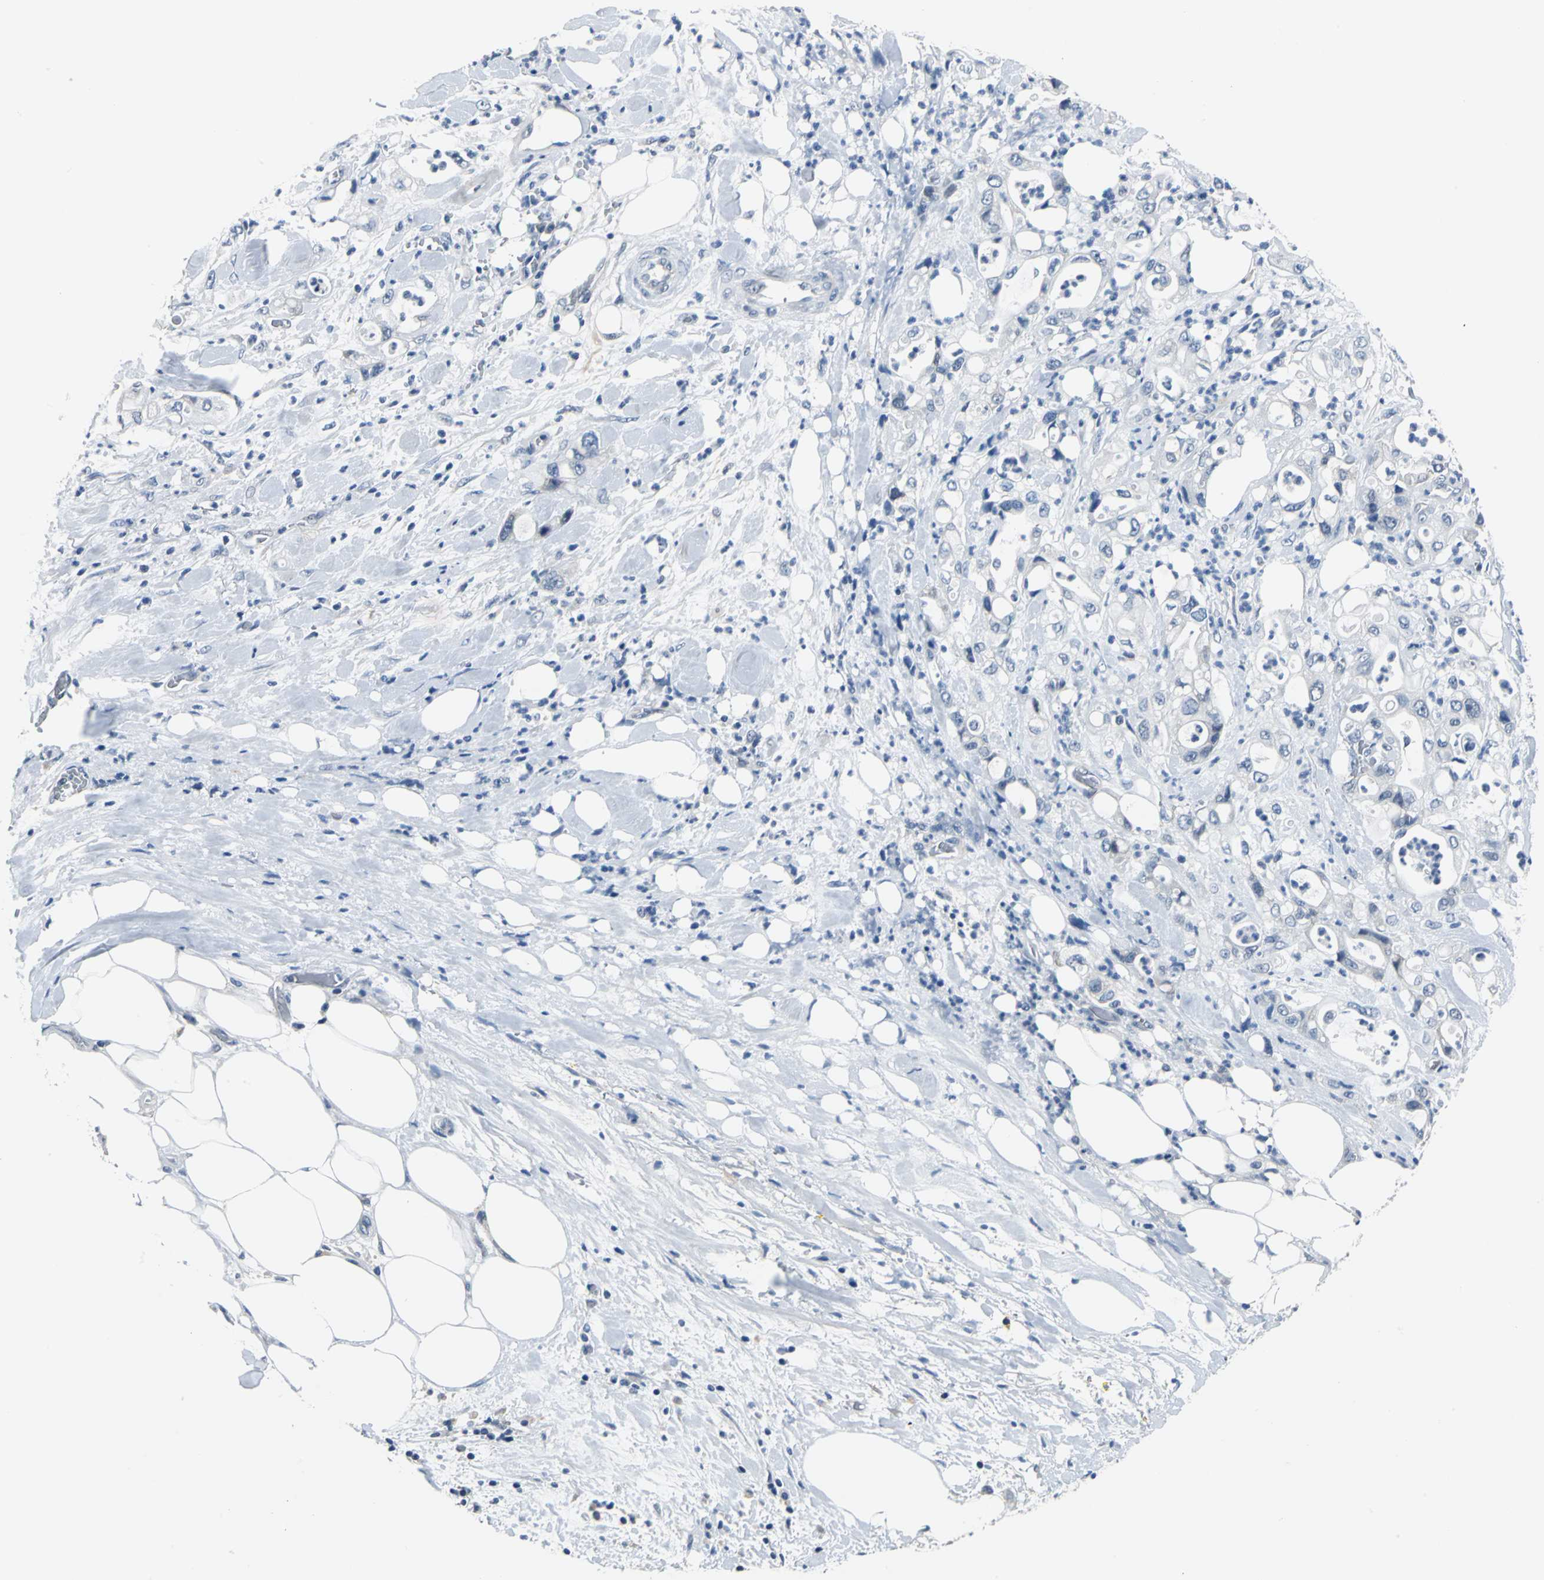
{"staining": {"intensity": "negative", "quantity": "none", "location": "none"}, "tissue": "pancreatic cancer", "cell_type": "Tumor cells", "image_type": "cancer", "snomed": [{"axis": "morphology", "description": "Adenocarcinoma, NOS"}, {"axis": "topography", "description": "Pancreas"}], "caption": "Immunohistochemistry image of pancreatic cancer stained for a protein (brown), which shows no staining in tumor cells. (Immunohistochemistry (ihc), brightfield microscopy, high magnification).", "gene": "ZNF415", "patient": {"sex": "male", "age": 70}}